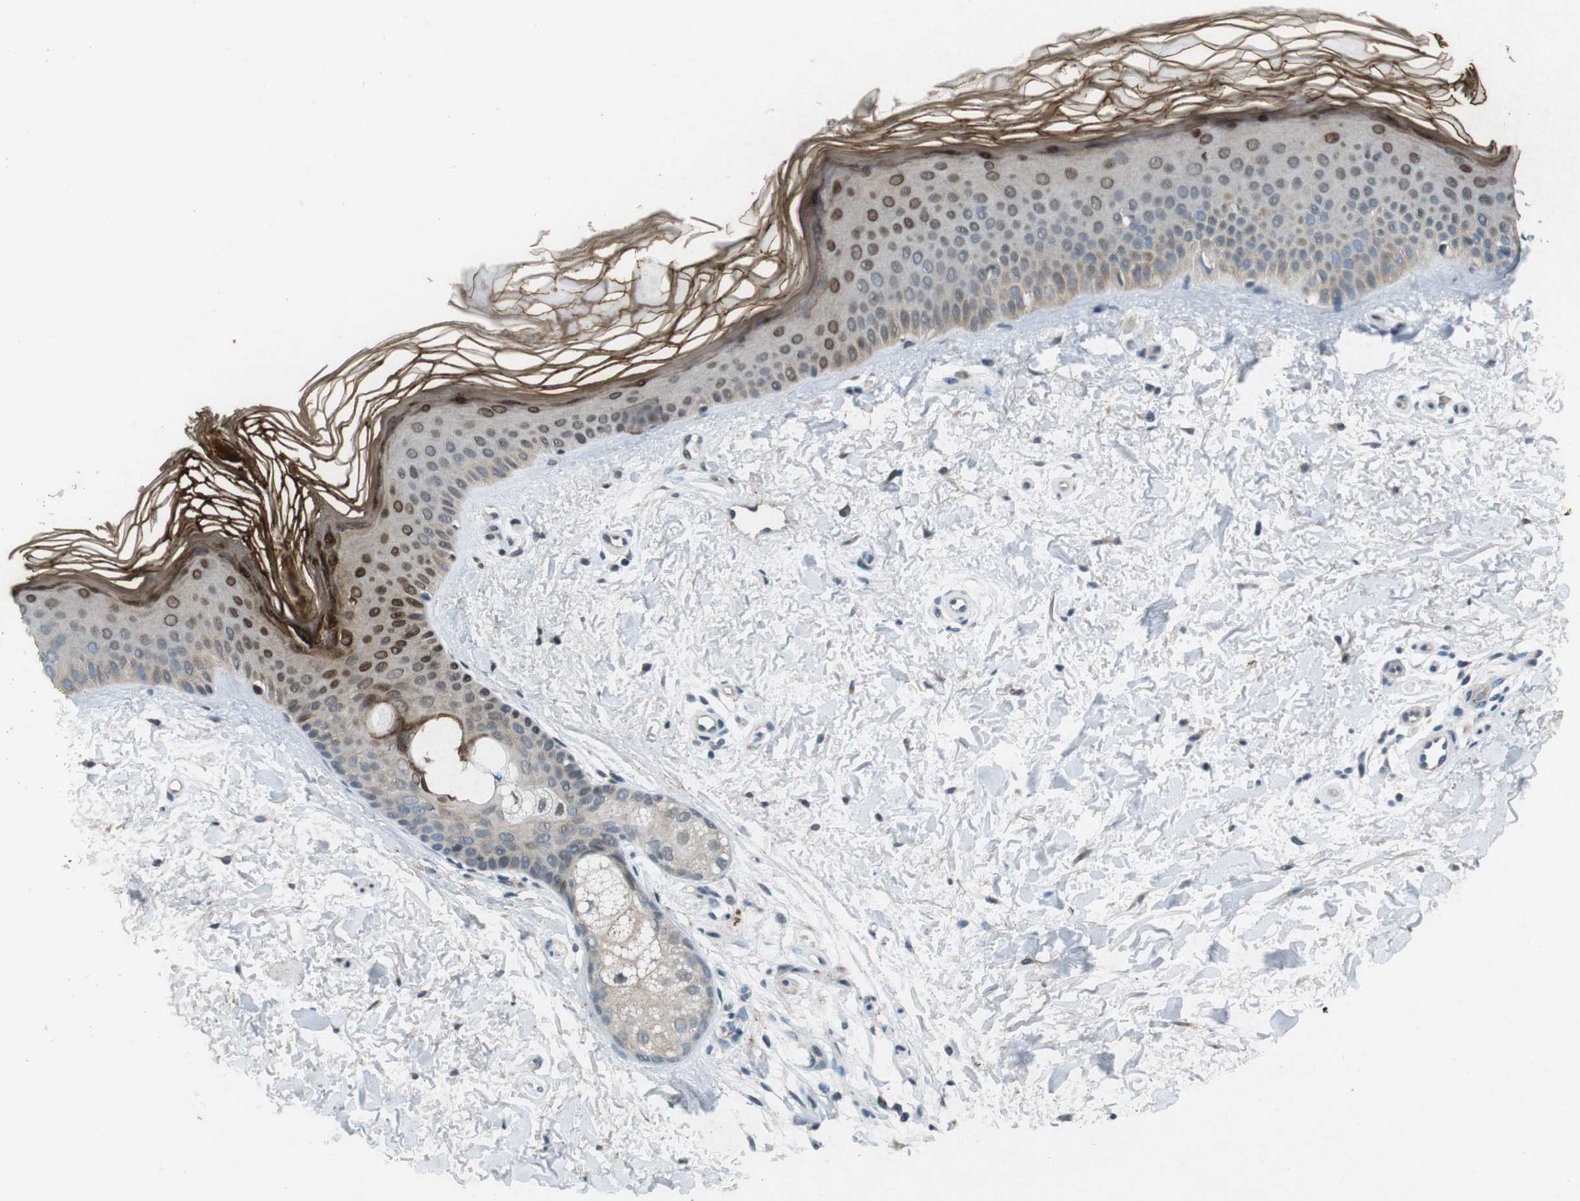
{"staining": {"intensity": "negative", "quantity": "none", "location": "none"}, "tissue": "skin", "cell_type": "Fibroblasts", "image_type": "normal", "snomed": [{"axis": "morphology", "description": "Normal tissue, NOS"}, {"axis": "topography", "description": "Skin"}], "caption": "Skin stained for a protein using IHC reveals no expression fibroblasts.", "gene": "CLDN7", "patient": {"sex": "female", "age": 19}}